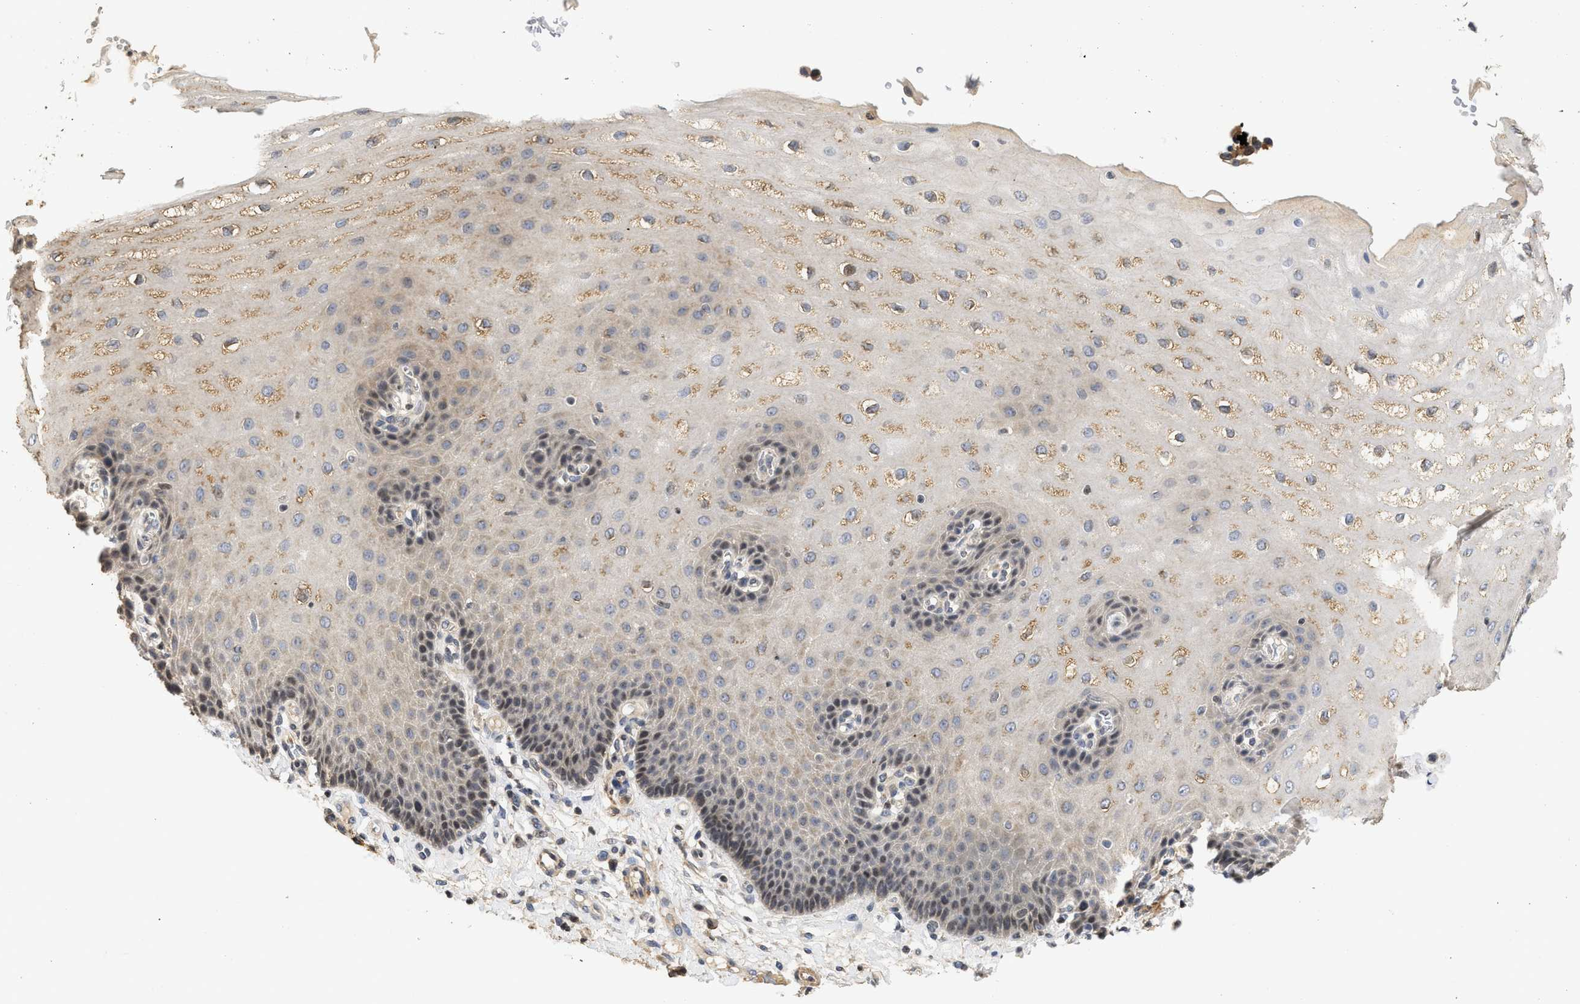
{"staining": {"intensity": "weak", "quantity": "<25%", "location": "cytoplasmic/membranous"}, "tissue": "esophagus", "cell_type": "Squamous epithelial cells", "image_type": "normal", "snomed": [{"axis": "morphology", "description": "Normal tissue, NOS"}, {"axis": "topography", "description": "Esophagus"}], "caption": "DAB (3,3'-diaminobenzidine) immunohistochemical staining of normal esophagus shows no significant staining in squamous epithelial cells.", "gene": "ENSG00000142539", "patient": {"sex": "male", "age": 54}}